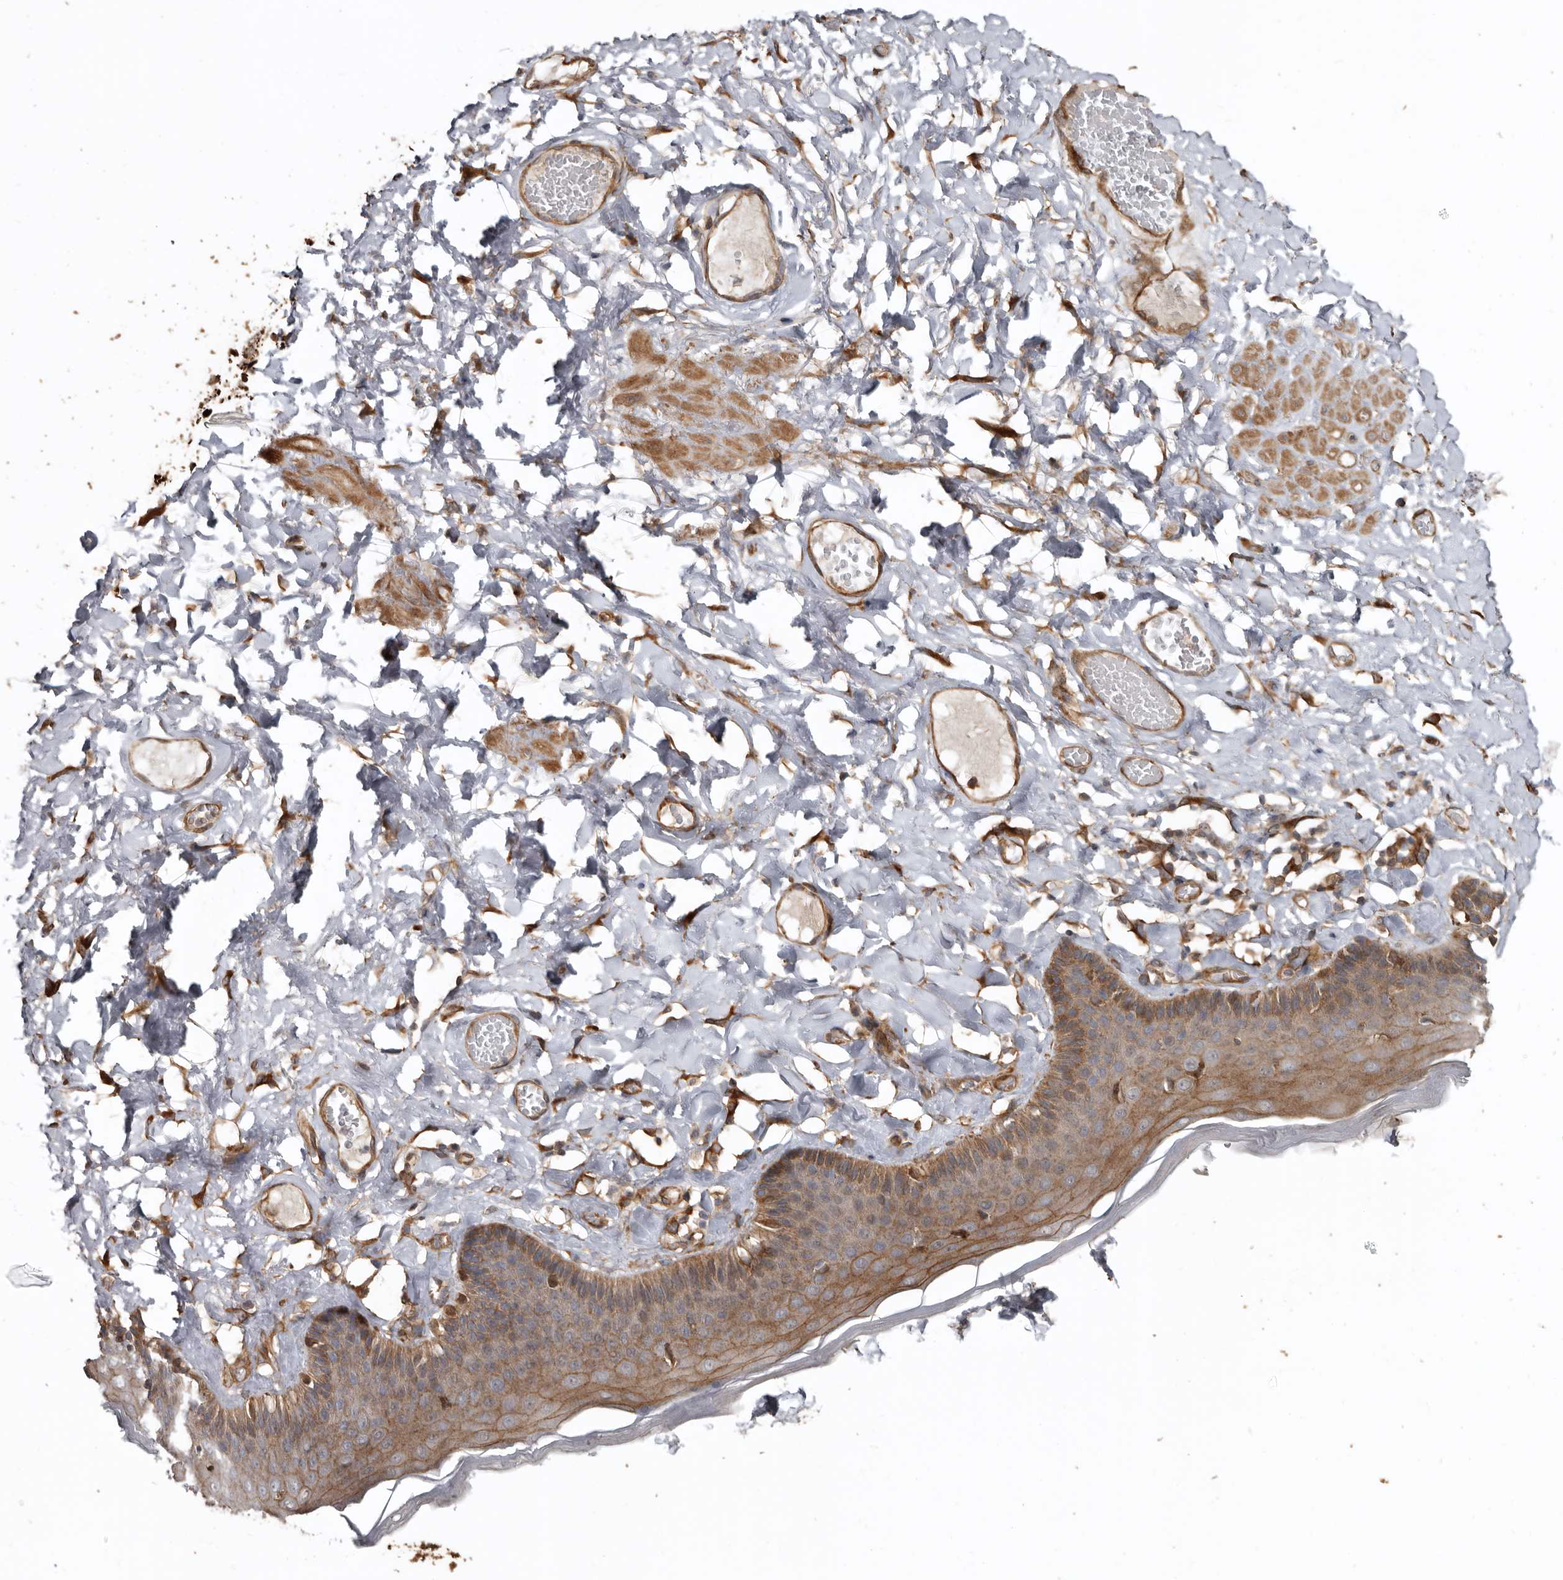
{"staining": {"intensity": "moderate", "quantity": ">75%", "location": "cytoplasmic/membranous"}, "tissue": "skin", "cell_type": "Epidermal cells", "image_type": "normal", "snomed": [{"axis": "morphology", "description": "Normal tissue, NOS"}, {"axis": "topography", "description": "Anal"}], "caption": "Skin stained with IHC shows moderate cytoplasmic/membranous positivity in approximately >75% of epidermal cells. The protein is shown in brown color, while the nuclei are stained blue.", "gene": "EXOC3L1", "patient": {"sex": "male", "age": 69}}